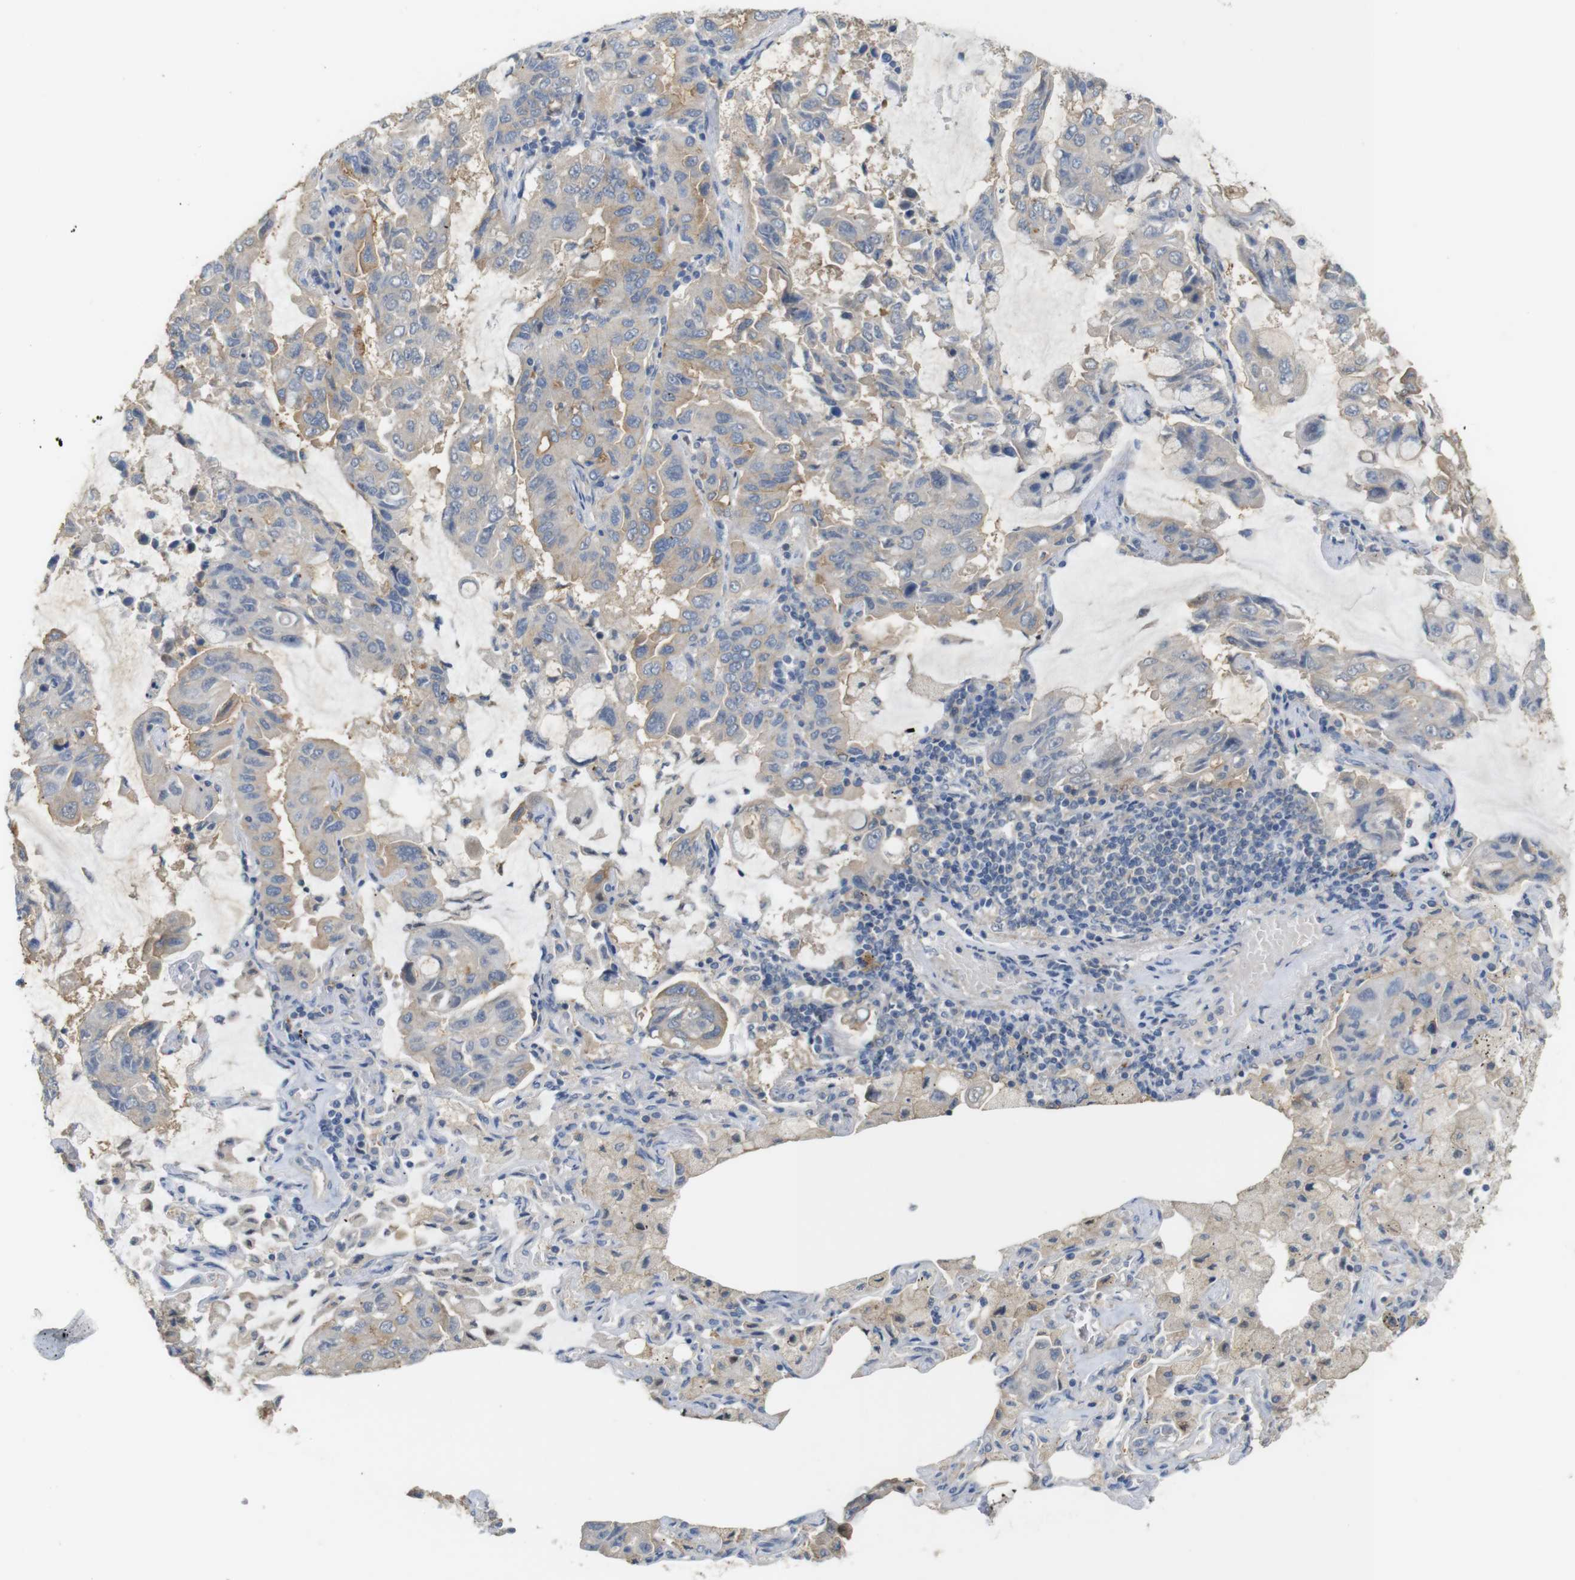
{"staining": {"intensity": "weak", "quantity": "<25%", "location": "cytoplasmic/membranous"}, "tissue": "lung cancer", "cell_type": "Tumor cells", "image_type": "cancer", "snomed": [{"axis": "morphology", "description": "Adenocarcinoma, NOS"}, {"axis": "topography", "description": "Lung"}], "caption": "IHC micrograph of neoplastic tissue: human adenocarcinoma (lung) stained with DAB (3,3'-diaminobenzidine) exhibits no significant protein expression in tumor cells.", "gene": "CDC34", "patient": {"sex": "male", "age": 64}}